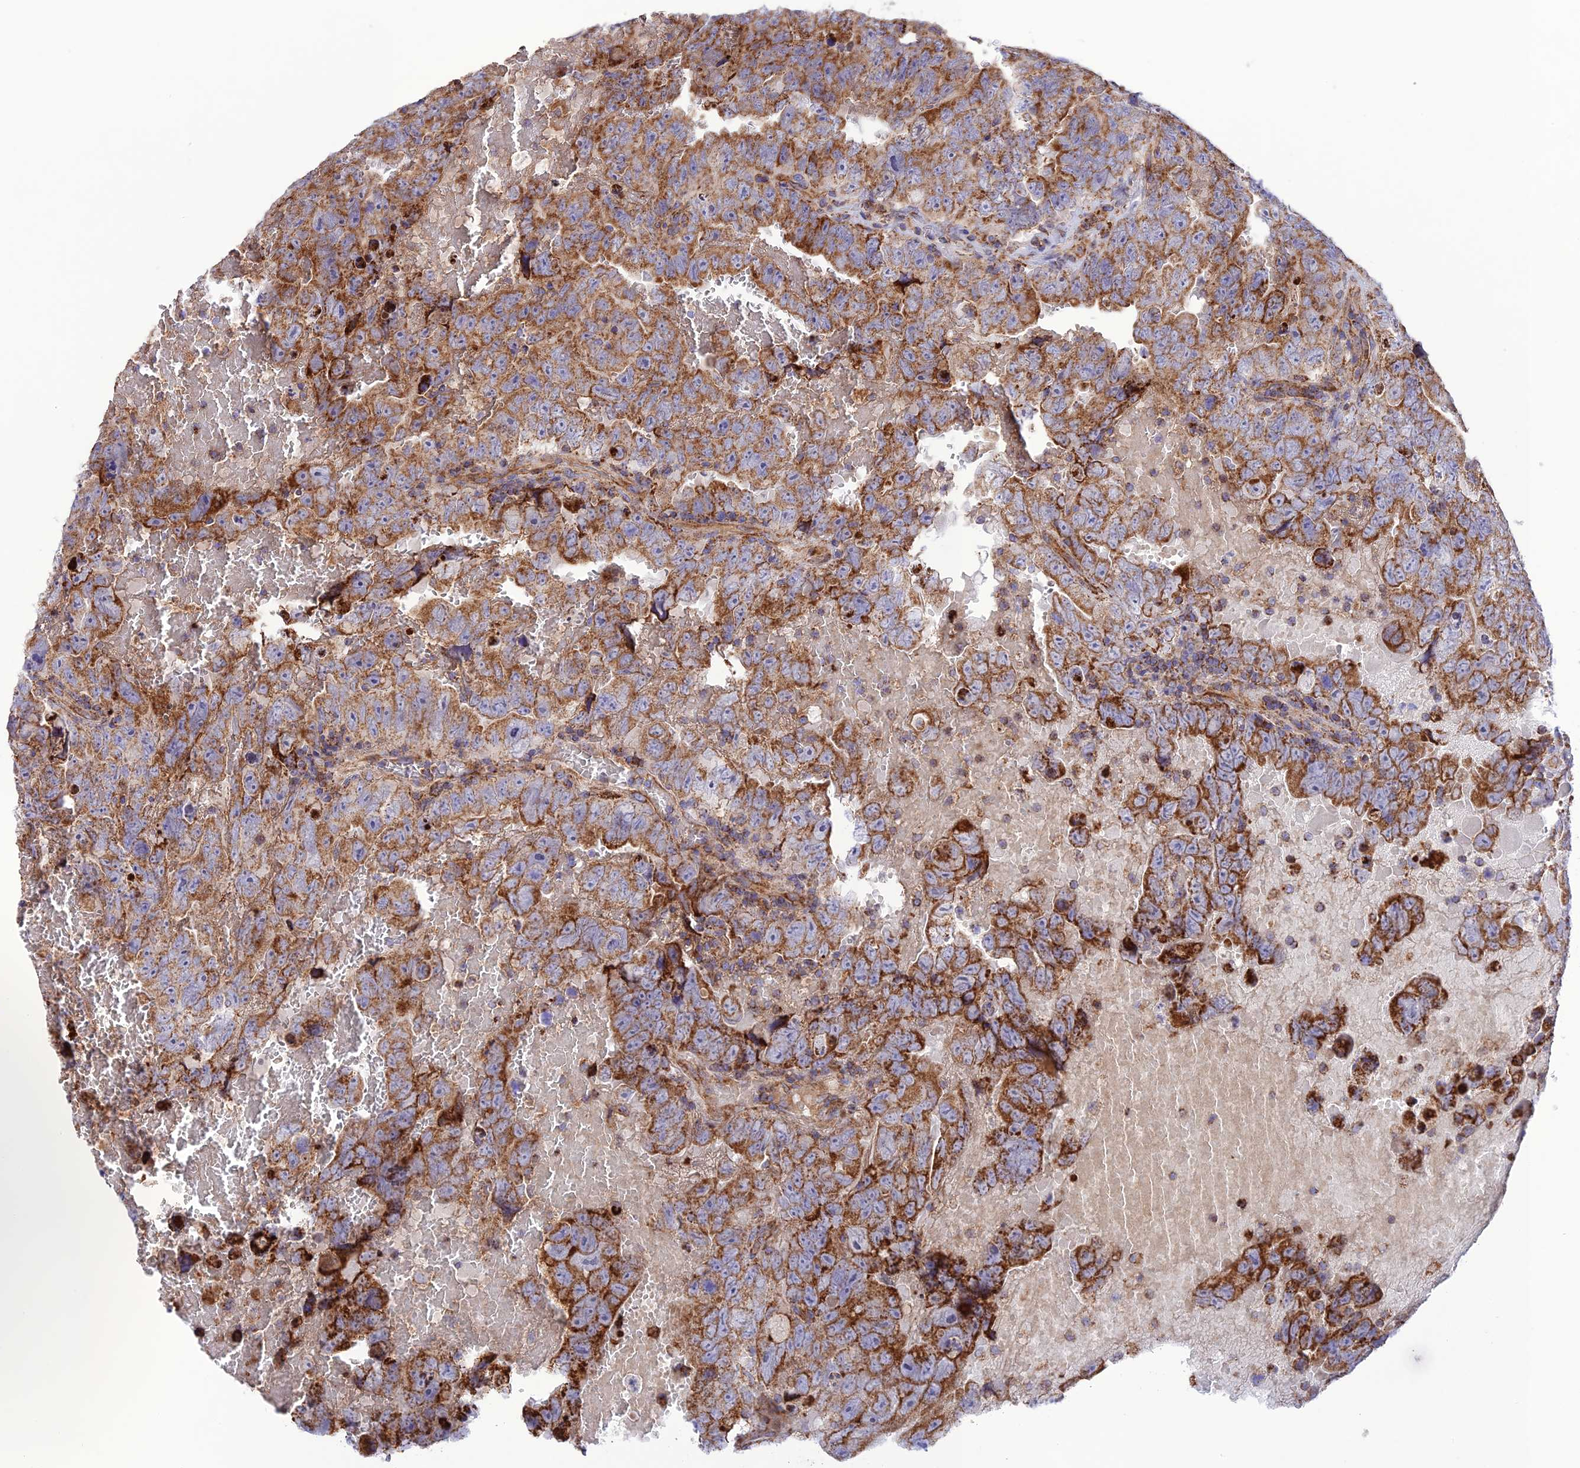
{"staining": {"intensity": "moderate", "quantity": ">75%", "location": "cytoplasmic/membranous"}, "tissue": "testis cancer", "cell_type": "Tumor cells", "image_type": "cancer", "snomed": [{"axis": "morphology", "description": "Carcinoma, Embryonal, NOS"}, {"axis": "topography", "description": "Testis"}], "caption": "High-power microscopy captured an IHC histopathology image of testis cancer, revealing moderate cytoplasmic/membranous staining in about >75% of tumor cells.", "gene": "UAP1L1", "patient": {"sex": "male", "age": 45}}